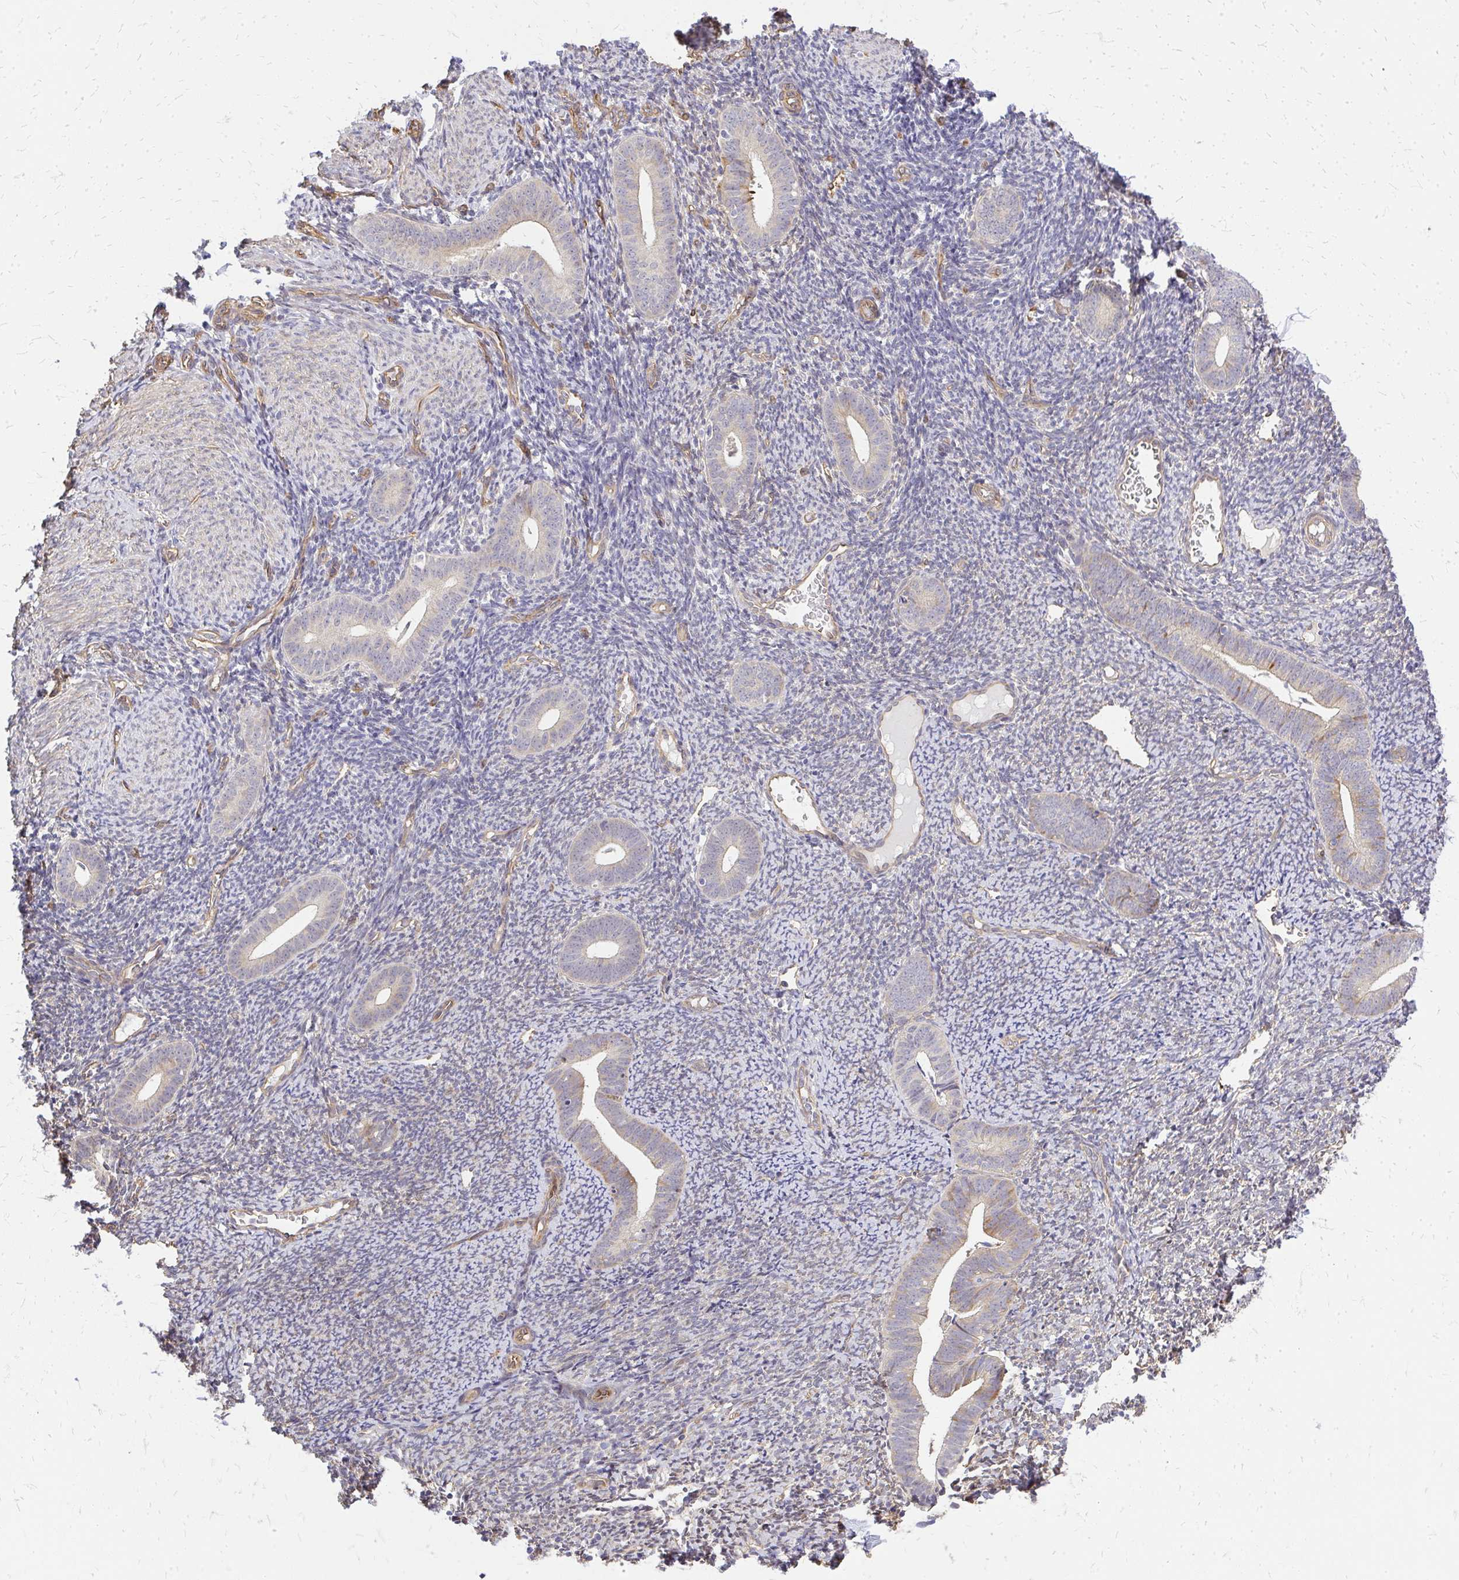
{"staining": {"intensity": "negative", "quantity": "none", "location": "none"}, "tissue": "endometrium", "cell_type": "Cells in endometrial stroma", "image_type": "normal", "snomed": [{"axis": "morphology", "description": "Normal tissue, NOS"}, {"axis": "topography", "description": "Endometrium"}], "caption": "A photomicrograph of endometrium stained for a protein displays no brown staining in cells in endometrial stroma. Brightfield microscopy of immunohistochemistry stained with DAB (brown) and hematoxylin (blue), captured at high magnification.", "gene": "ENSG00000258472", "patient": {"sex": "female", "age": 39}}